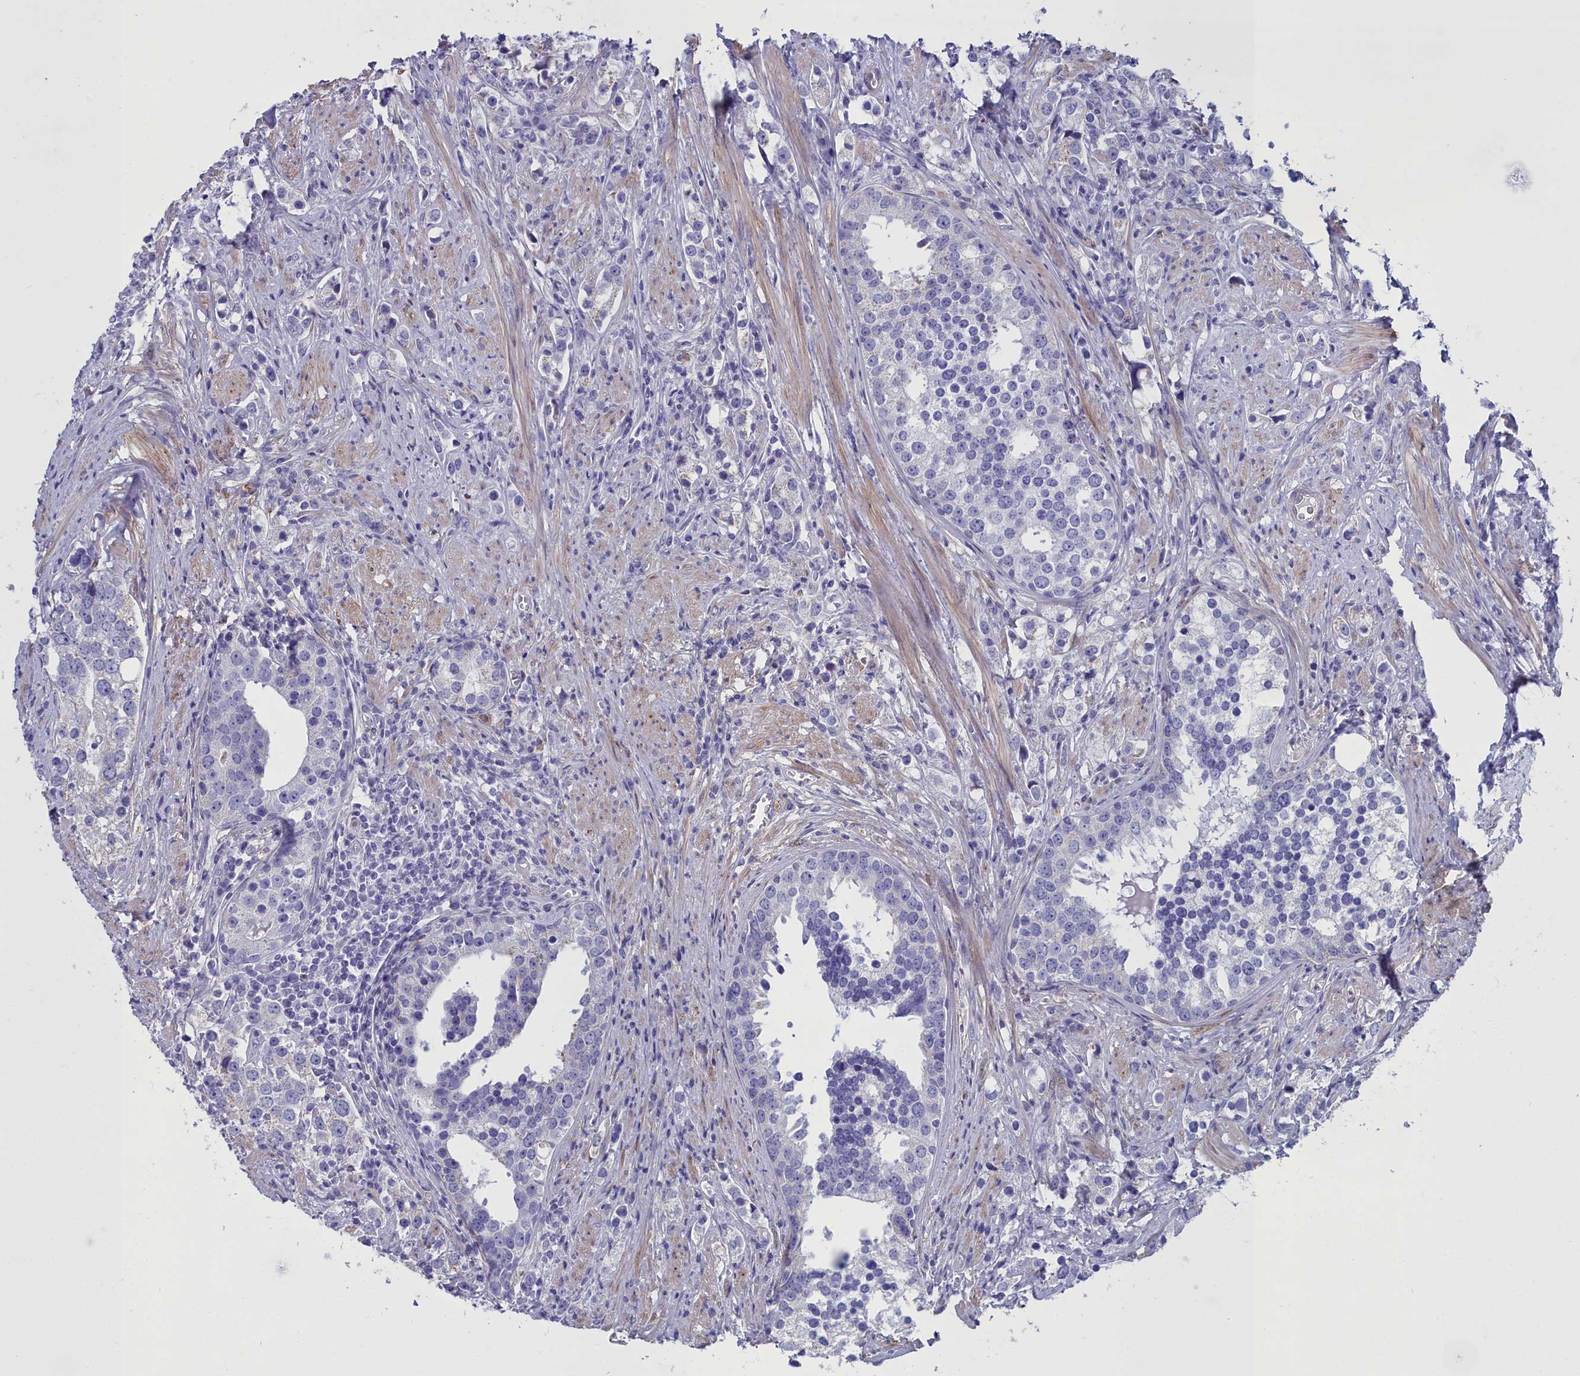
{"staining": {"intensity": "negative", "quantity": "none", "location": "none"}, "tissue": "prostate cancer", "cell_type": "Tumor cells", "image_type": "cancer", "snomed": [{"axis": "morphology", "description": "Adenocarcinoma, High grade"}, {"axis": "topography", "description": "Prostate"}], "caption": "Tumor cells show no significant protein positivity in prostate cancer (high-grade adenocarcinoma). (Brightfield microscopy of DAB IHC at high magnification).", "gene": "PPP1R14A", "patient": {"sex": "male", "age": 71}}